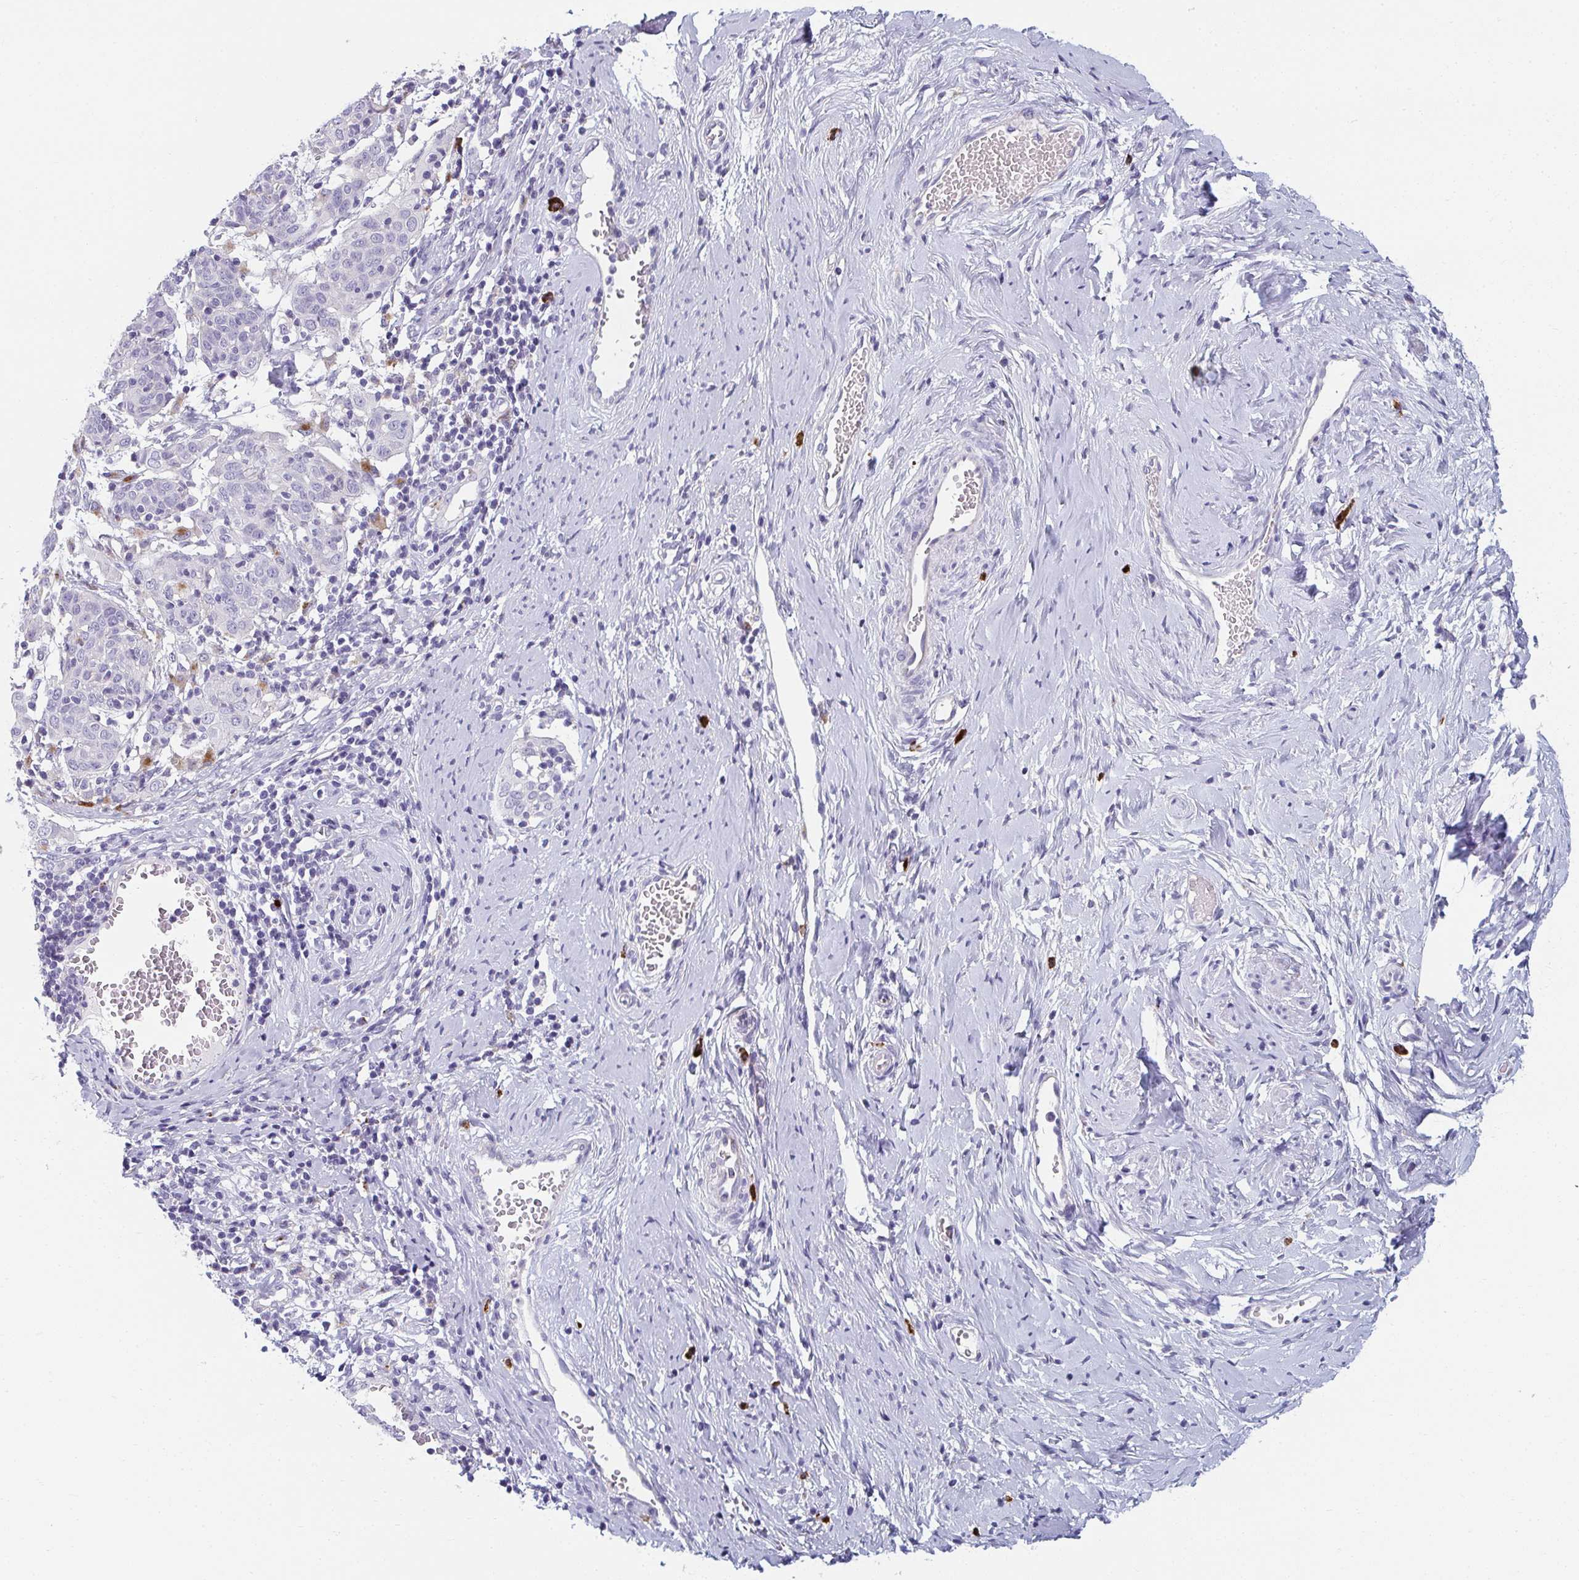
{"staining": {"intensity": "negative", "quantity": "none", "location": "none"}, "tissue": "cervical cancer", "cell_type": "Tumor cells", "image_type": "cancer", "snomed": [{"axis": "morphology", "description": "Squamous cell carcinoma, NOS"}, {"axis": "topography", "description": "Cervix"}], "caption": "Immunohistochemistry of cervical squamous cell carcinoma shows no staining in tumor cells. The staining is performed using DAB brown chromogen with nuclei counter-stained in using hematoxylin.", "gene": "EIF1AD", "patient": {"sex": "female", "age": 67}}